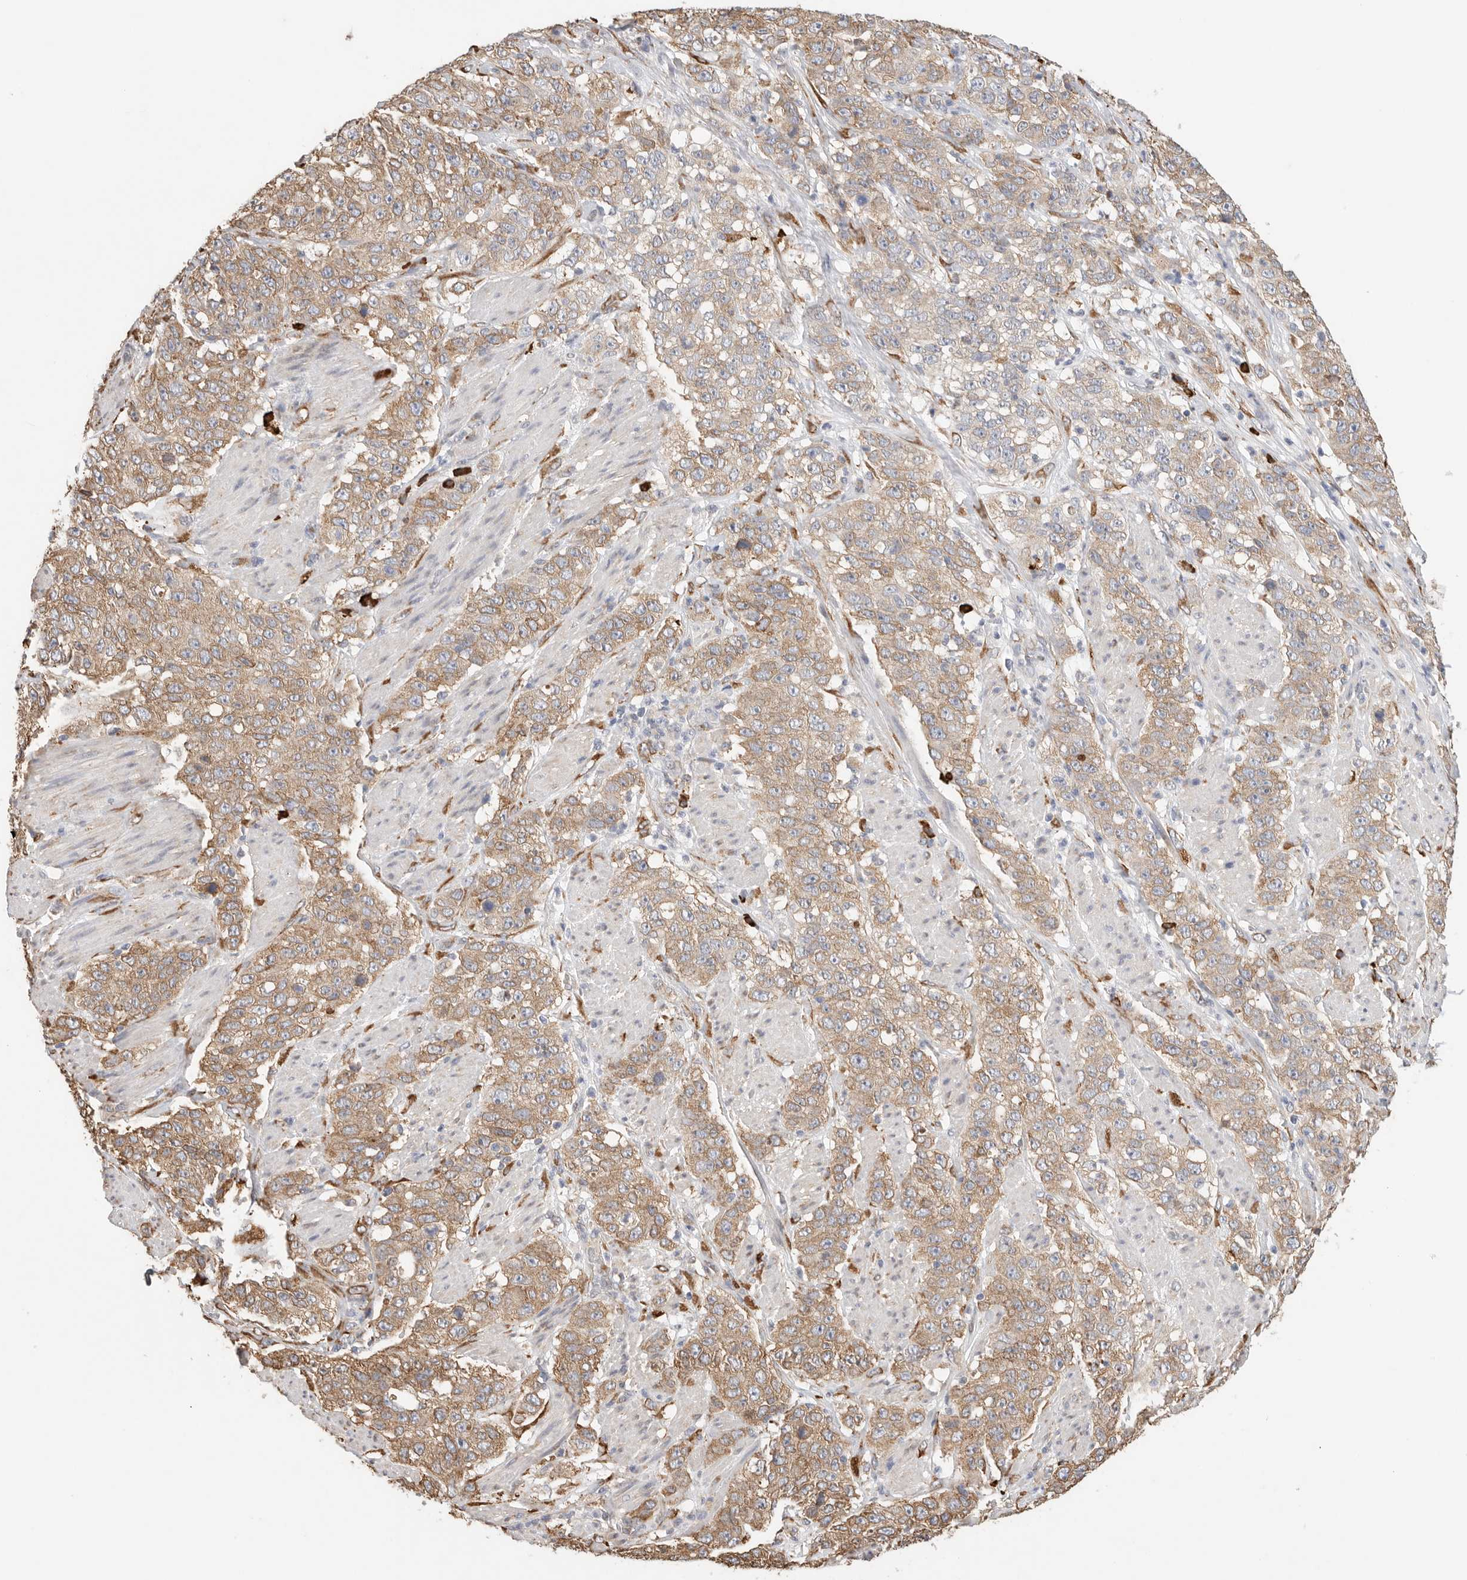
{"staining": {"intensity": "weak", "quantity": ">75%", "location": "cytoplasmic/membranous"}, "tissue": "stomach cancer", "cell_type": "Tumor cells", "image_type": "cancer", "snomed": [{"axis": "morphology", "description": "Adenocarcinoma, NOS"}, {"axis": "topography", "description": "Stomach"}], "caption": "Human adenocarcinoma (stomach) stained with a protein marker reveals weak staining in tumor cells.", "gene": "BLOC1S5", "patient": {"sex": "male", "age": 48}}